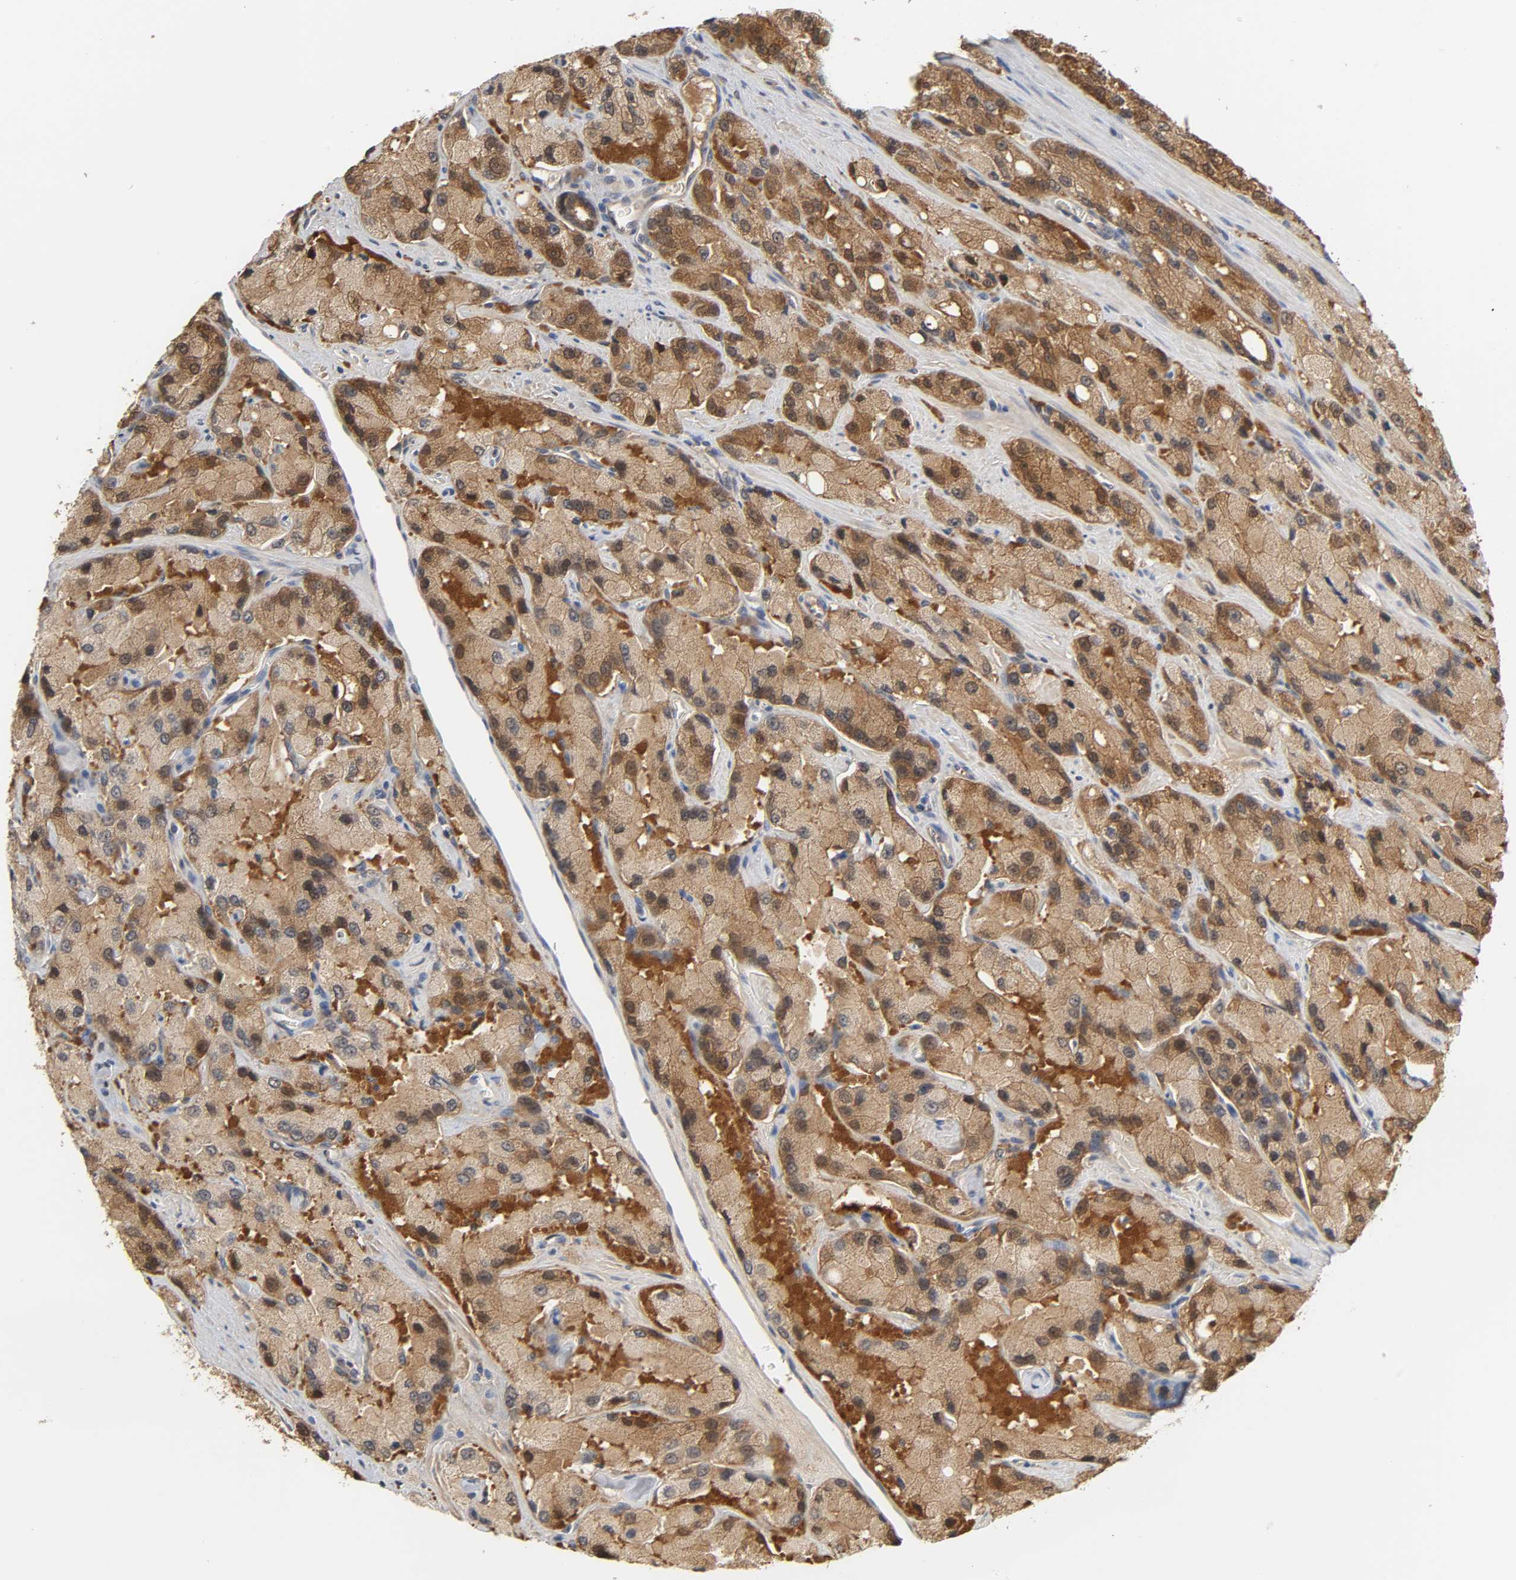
{"staining": {"intensity": "moderate", "quantity": ">75%", "location": "cytoplasmic/membranous"}, "tissue": "prostate cancer", "cell_type": "Tumor cells", "image_type": "cancer", "snomed": [{"axis": "morphology", "description": "Adenocarcinoma, High grade"}, {"axis": "topography", "description": "Prostate"}], "caption": "Tumor cells exhibit medium levels of moderate cytoplasmic/membranous positivity in approximately >75% of cells in prostate cancer (adenocarcinoma (high-grade)).", "gene": "MIF", "patient": {"sex": "male", "age": 58}}